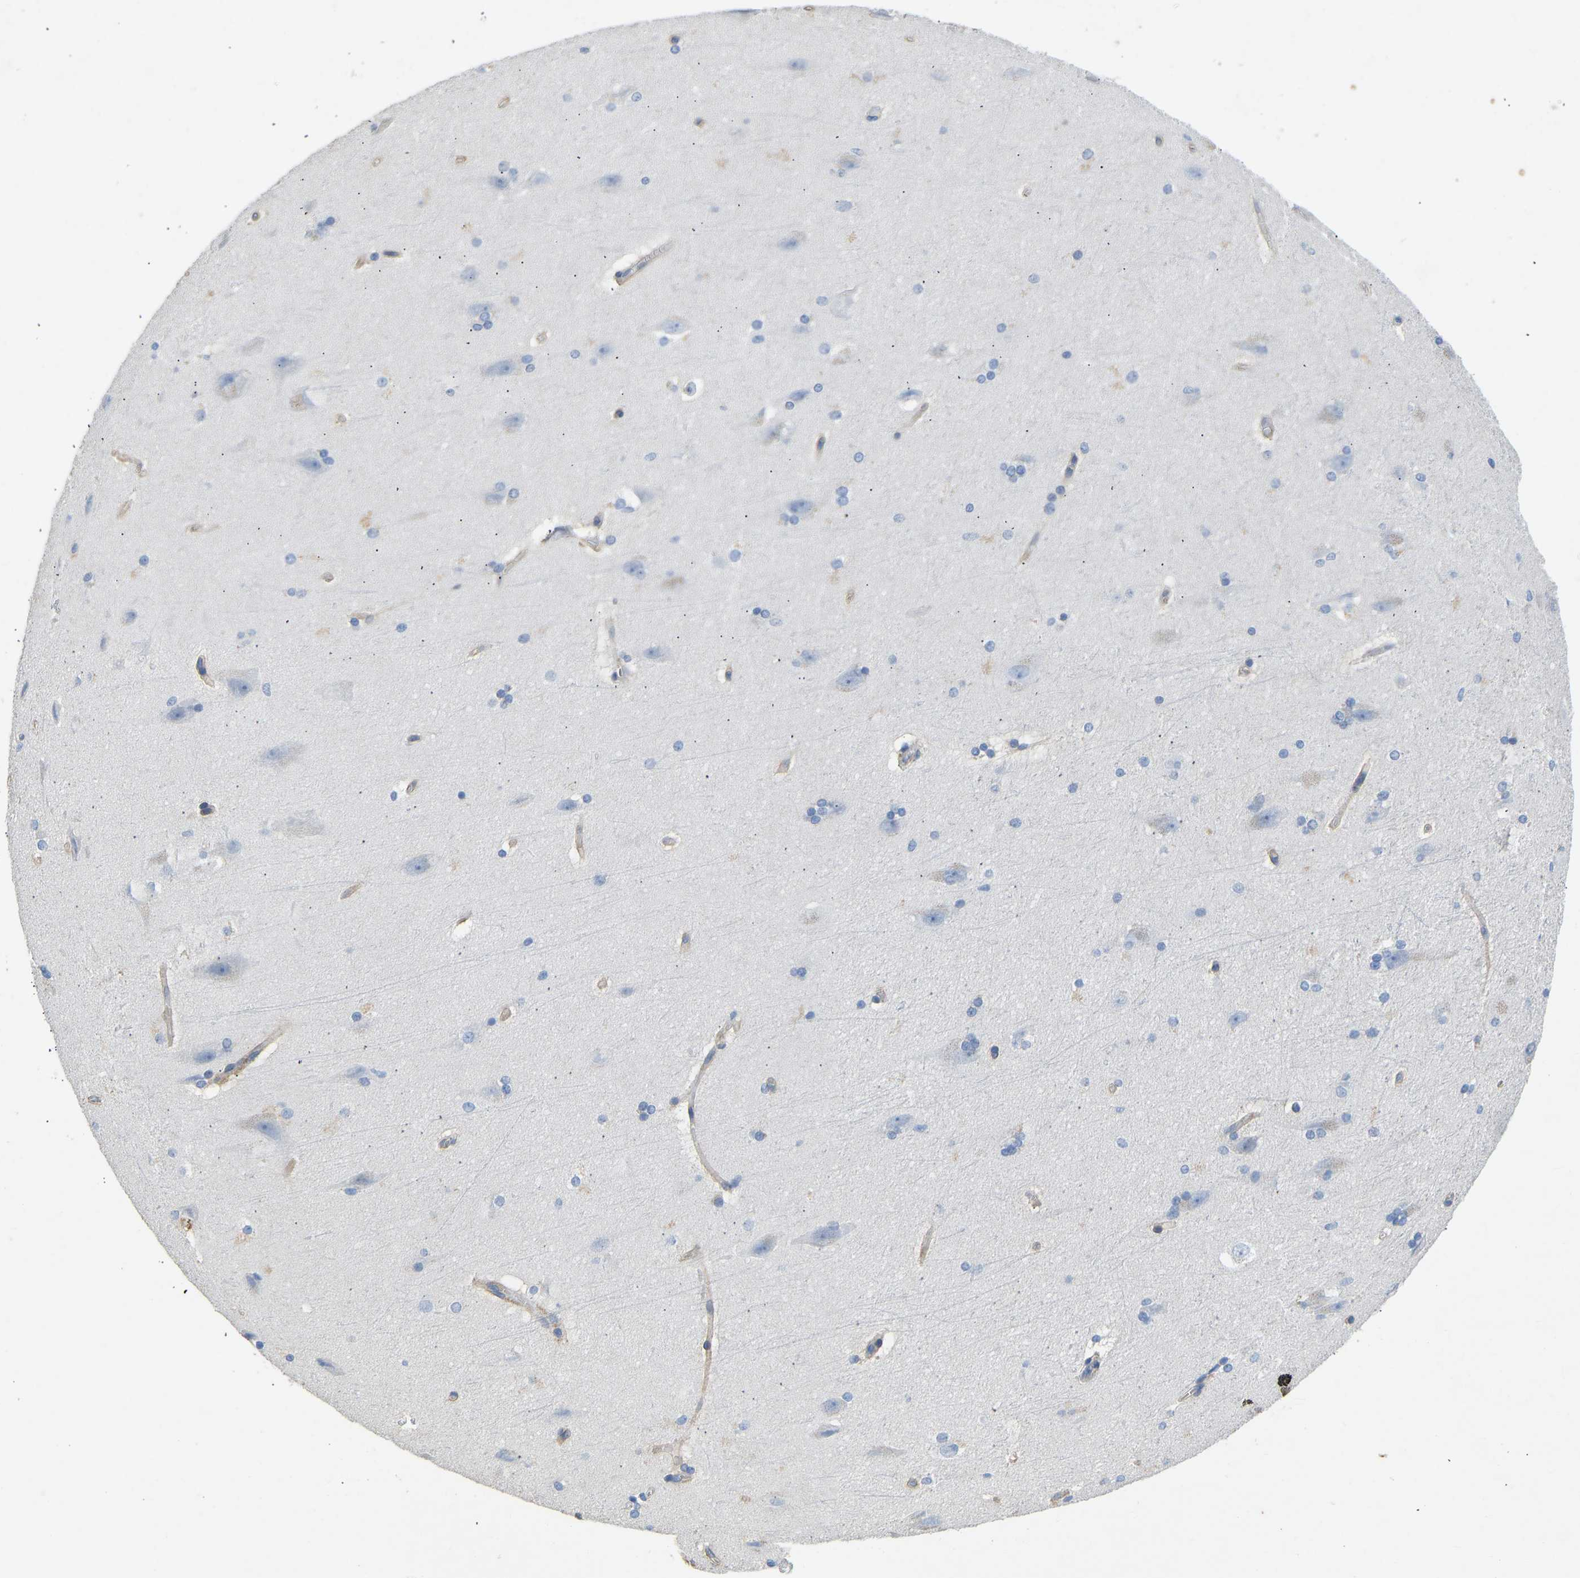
{"staining": {"intensity": "negative", "quantity": "none", "location": "none"}, "tissue": "cerebral cortex", "cell_type": "Endothelial cells", "image_type": "normal", "snomed": [{"axis": "morphology", "description": "Normal tissue, NOS"}, {"axis": "topography", "description": "Cerebral cortex"}, {"axis": "topography", "description": "Hippocampus"}], "caption": "Immunohistochemical staining of benign human cerebral cortex displays no significant expression in endothelial cells.", "gene": "TECTA", "patient": {"sex": "female", "age": 19}}